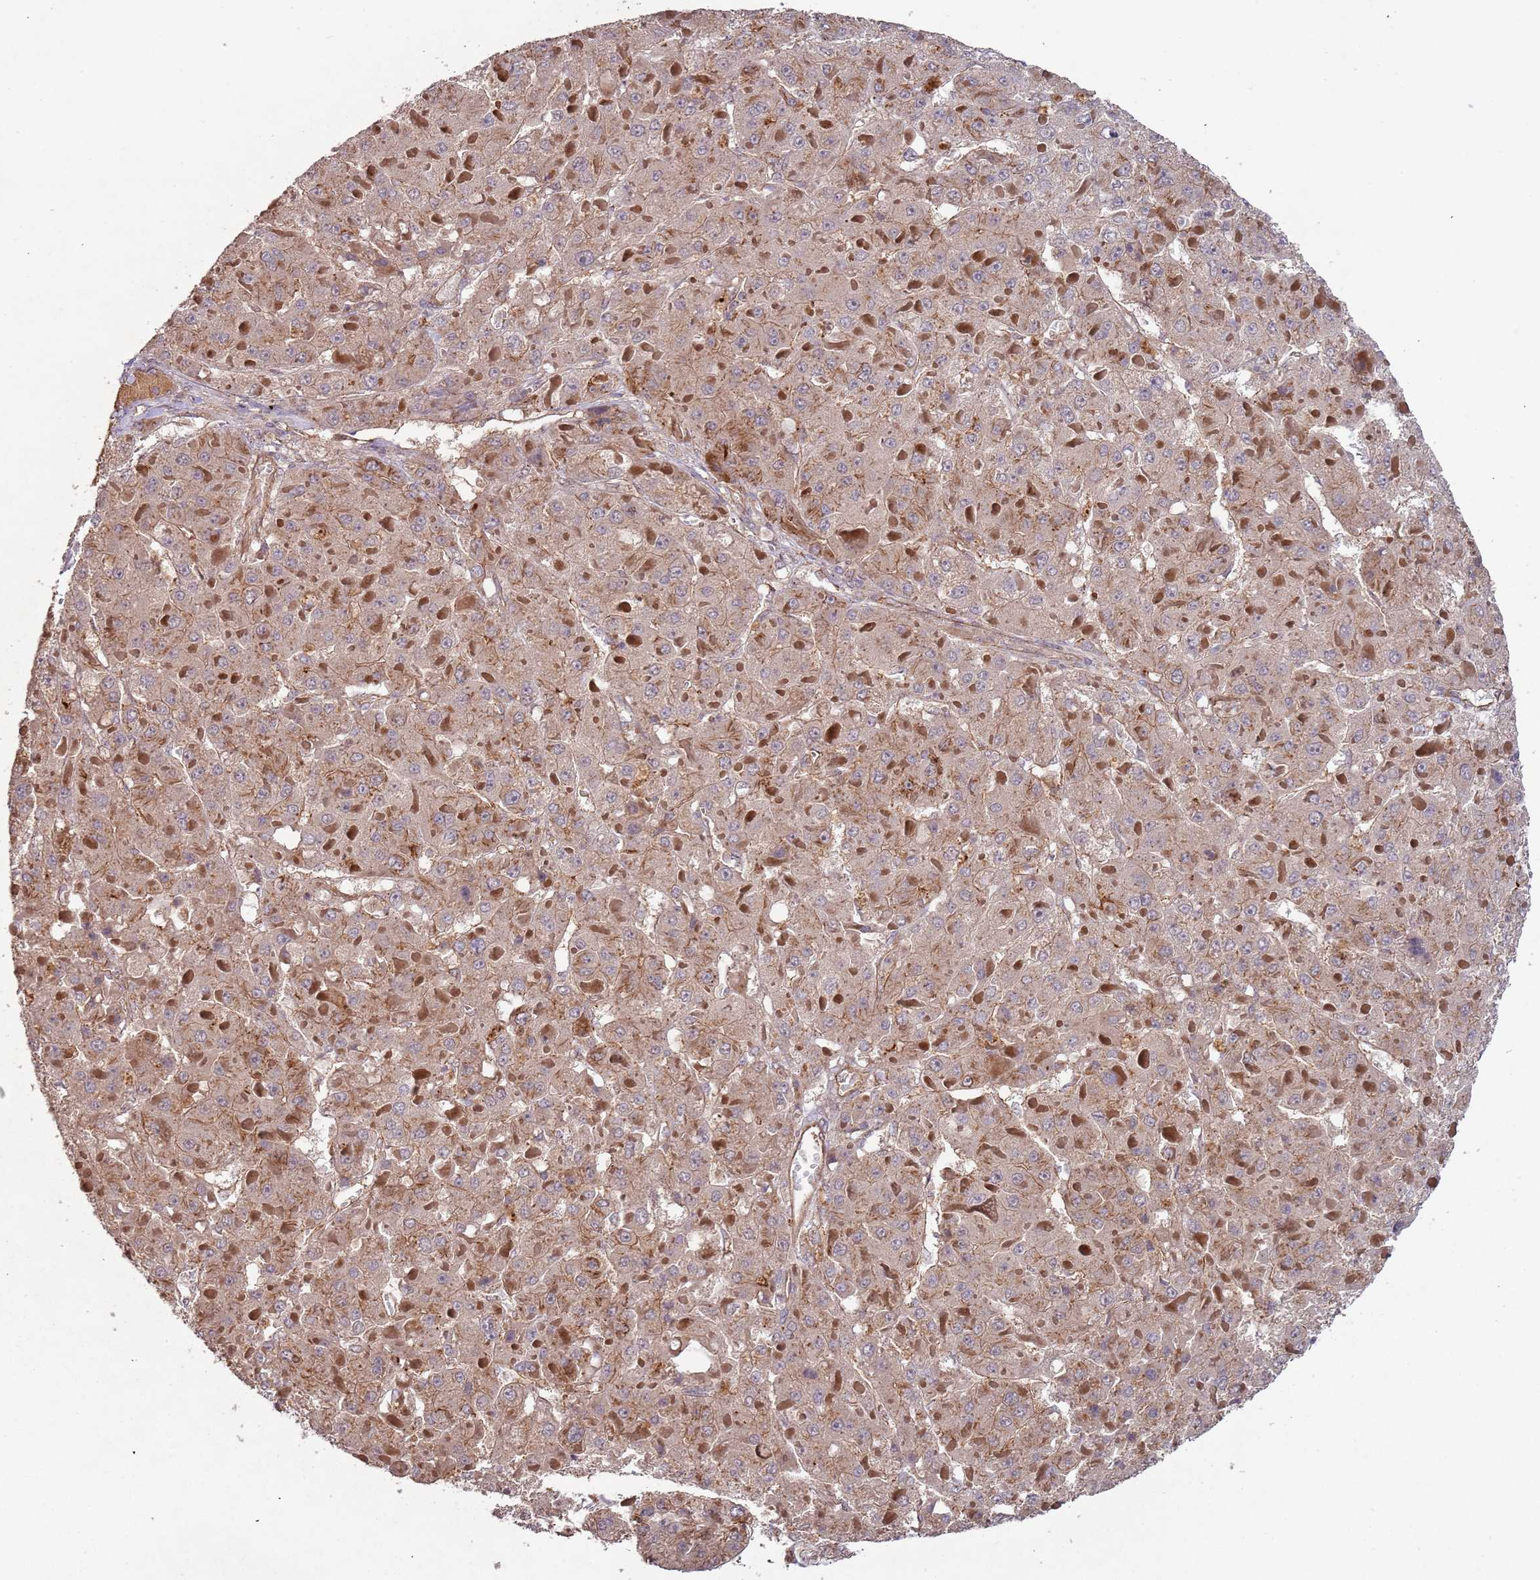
{"staining": {"intensity": "moderate", "quantity": ">75%", "location": "cytoplasmic/membranous"}, "tissue": "liver cancer", "cell_type": "Tumor cells", "image_type": "cancer", "snomed": [{"axis": "morphology", "description": "Carcinoma, Hepatocellular, NOS"}, {"axis": "topography", "description": "Liver"}], "caption": "Moderate cytoplasmic/membranous protein expression is appreciated in about >75% of tumor cells in liver cancer (hepatocellular carcinoma).", "gene": "KANSL1L", "patient": {"sex": "female", "age": 73}}